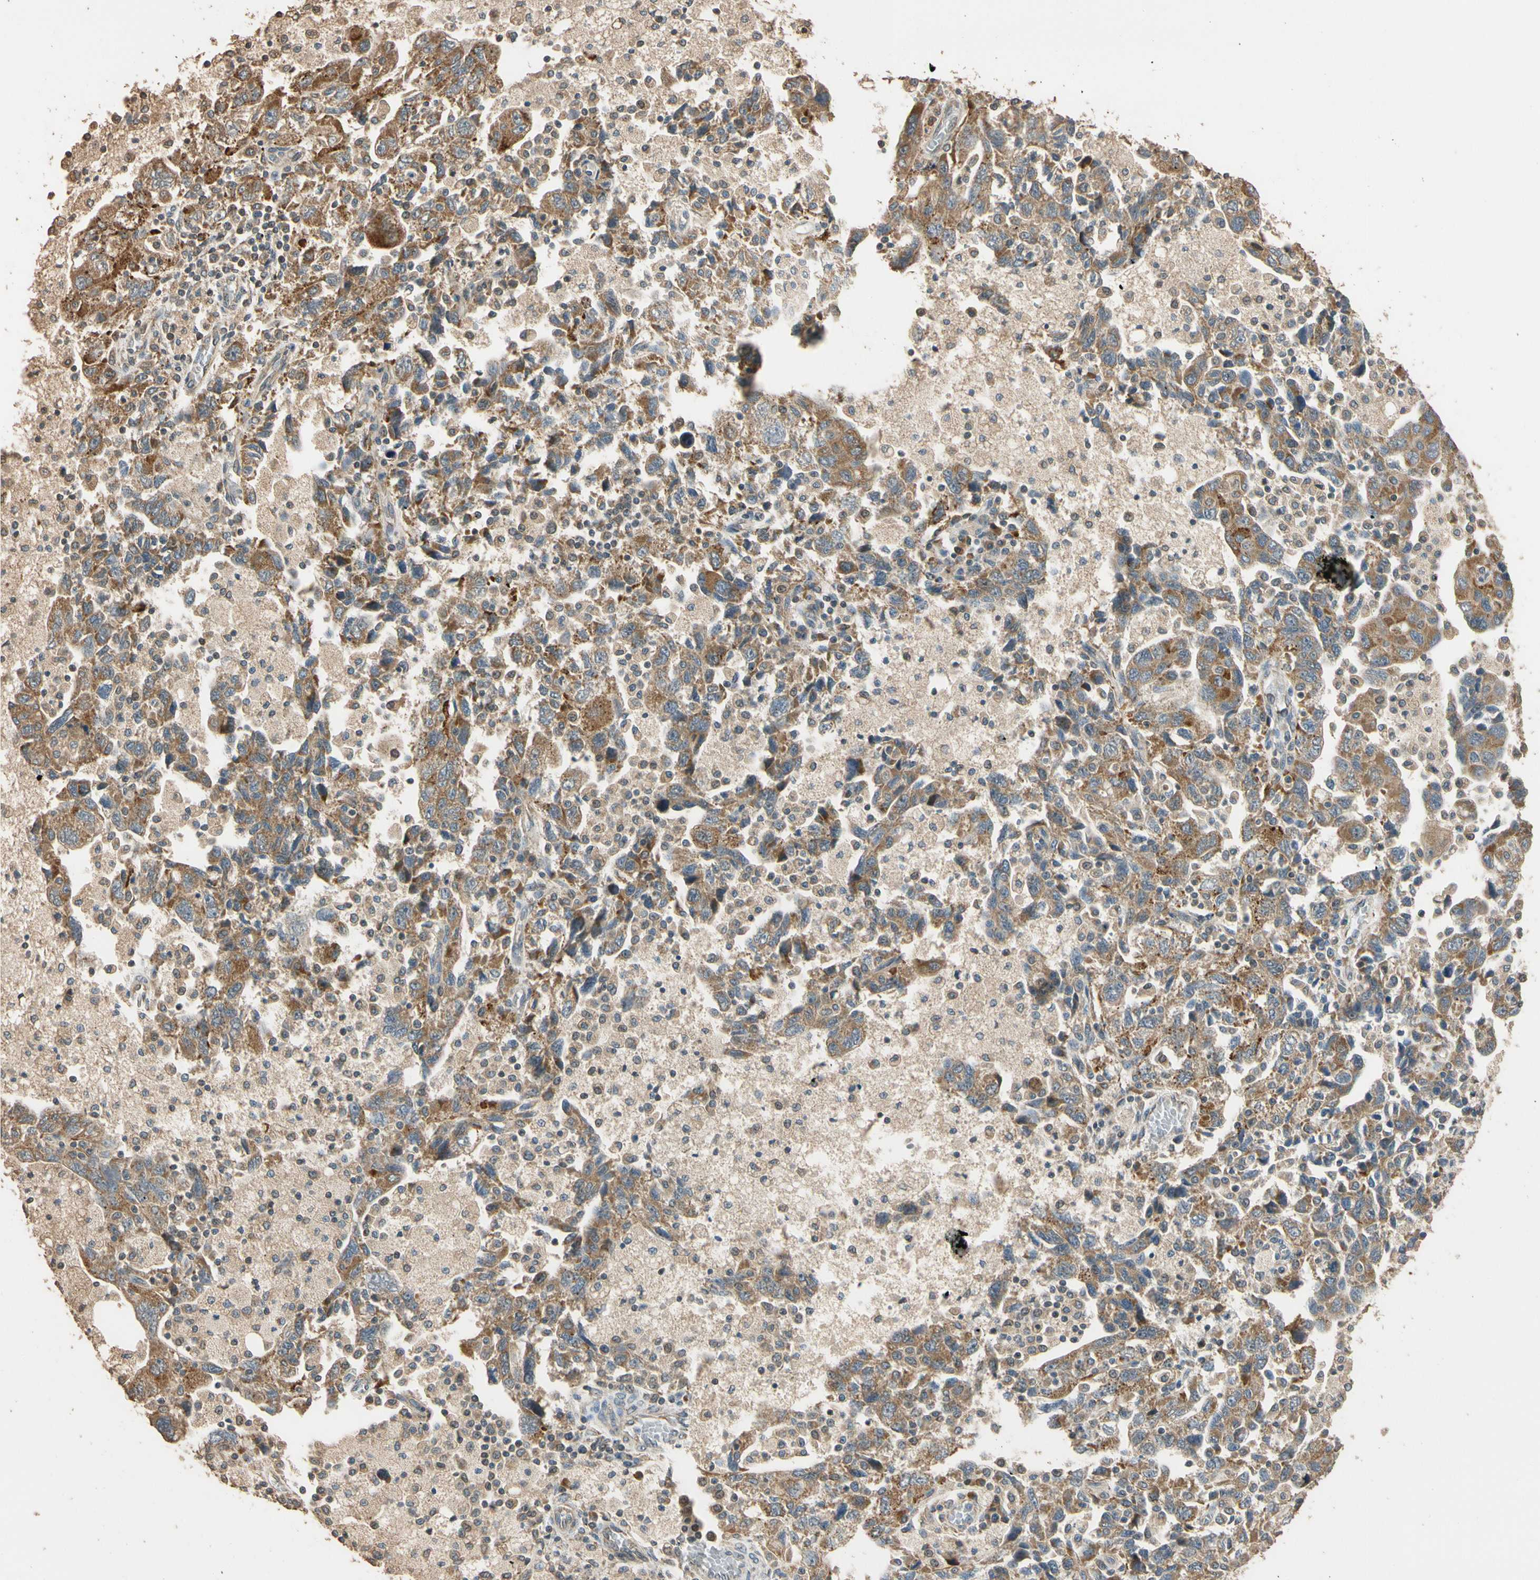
{"staining": {"intensity": "moderate", "quantity": ">75%", "location": "cytoplasmic/membranous"}, "tissue": "ovarian cancer", "cell_type": "Tumor cells", "image_type": "cancer", "snomed": [{"axis": "morphology", "description": "Carcinoma, NOS"}, {"axis": "morphology", "description": "Cystadenocarcinoma, serous, NOS"}, {"axis": "topography", "description": "Ovary"}], "caption": "Tumor cells show medium levels of moderate cytoplasmic/membranous staining in approximately >75% of cells in serous cystadenocarcinoma (ovarian).", "gene": "STX18", "patient": {"sex": "female", "age": 69}}